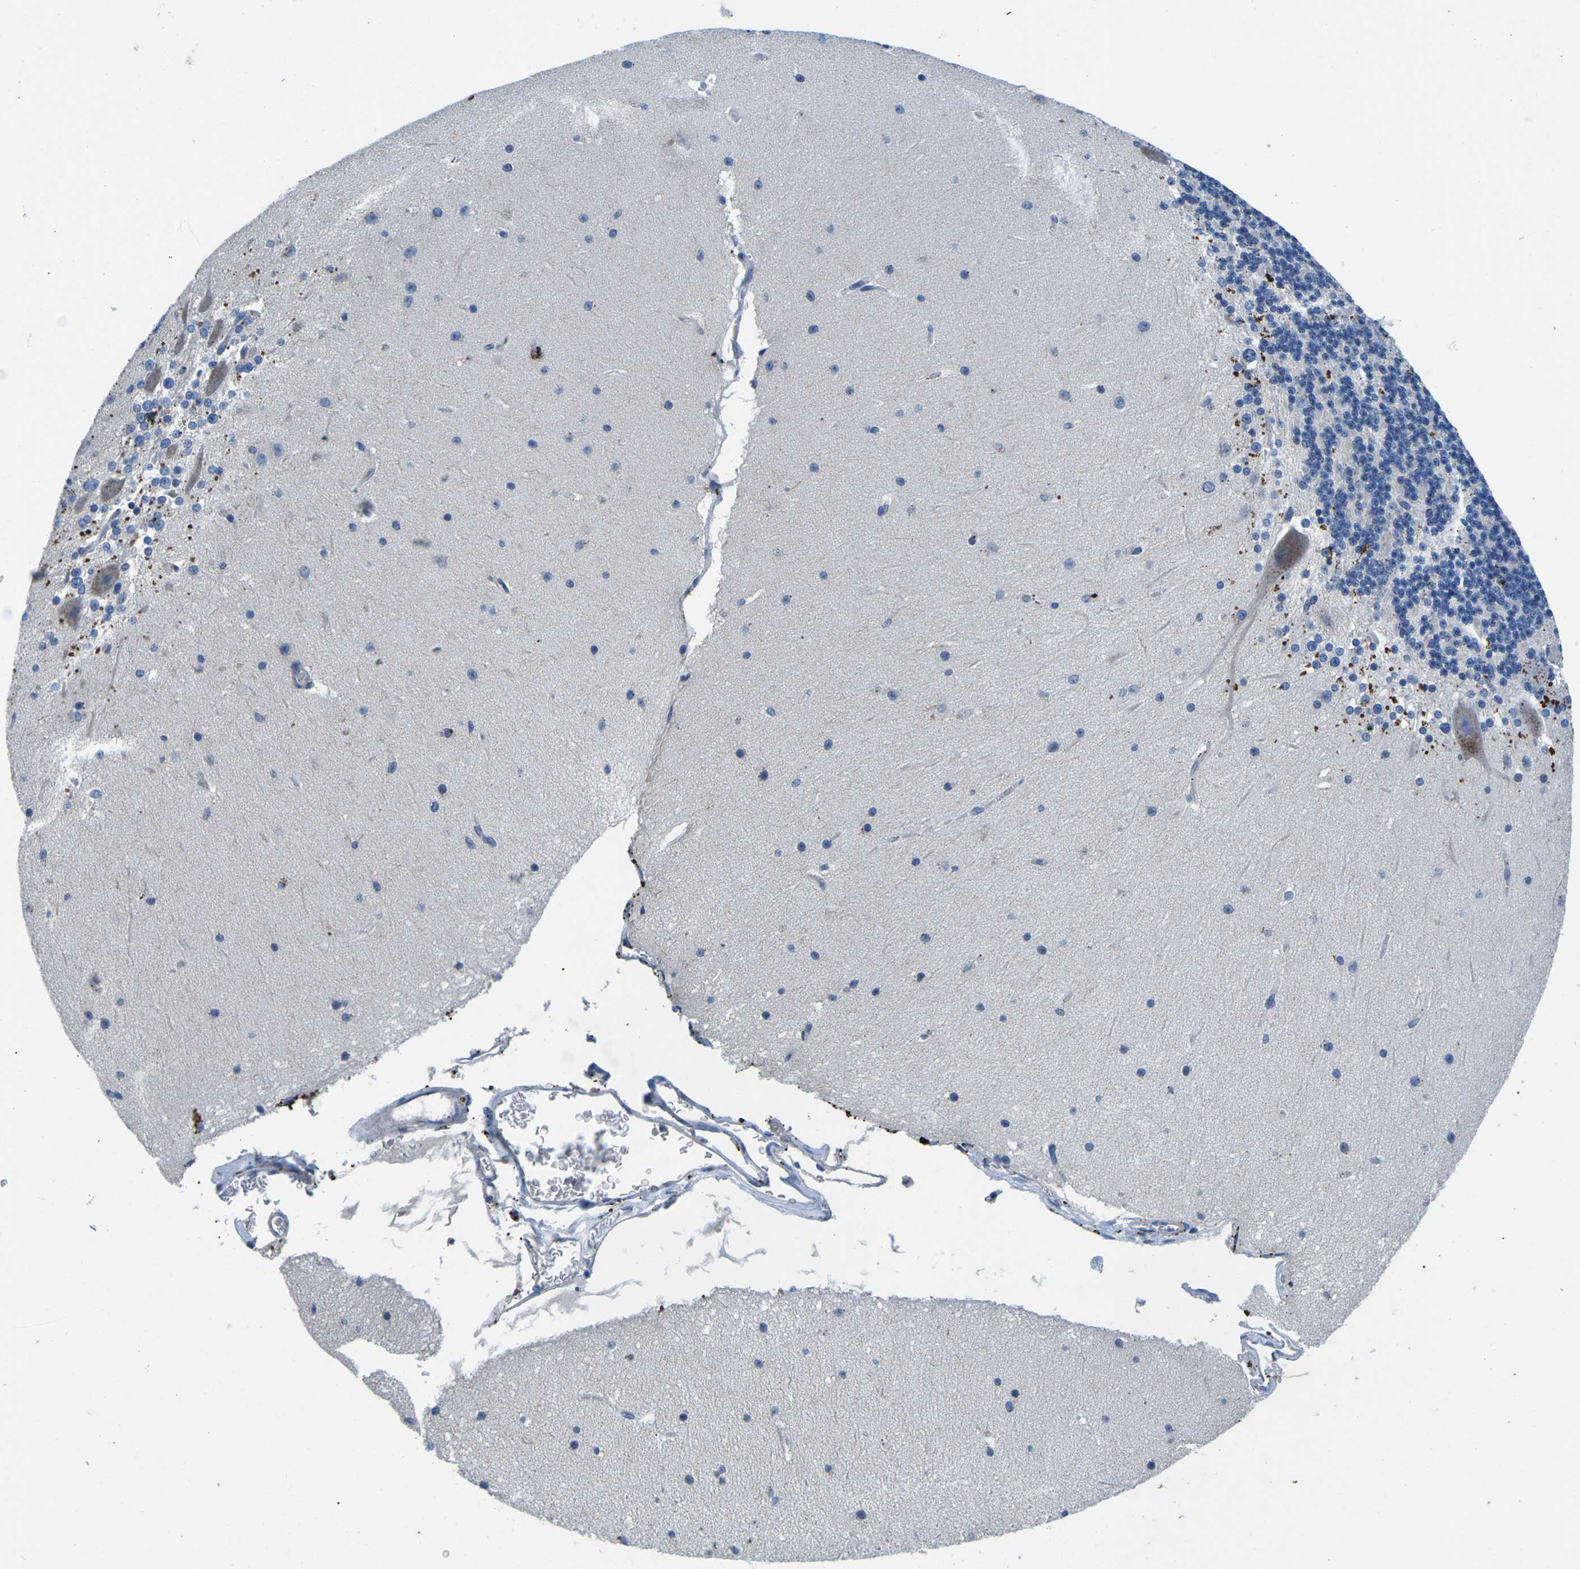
{"staining": {"intensity": "negative", "quantity": "none", "location": "none"}, "tissue": "cerebellum", "cell_type": "Cells in granular layer", "image_type": "normal", "snomed": [{"axis": "morphology", "description": "Normal tissue, NOS"}, {"axis": "topography", "description": "Cerebellum"}], "caption": "This is an immunohistochemistry (IHC) histopathology image of unremarkable human cerebellum. There is no staining in cells in granular layer.", "gene": "PDCD6IP", "patient": {"sex": "female", "age": 19}}